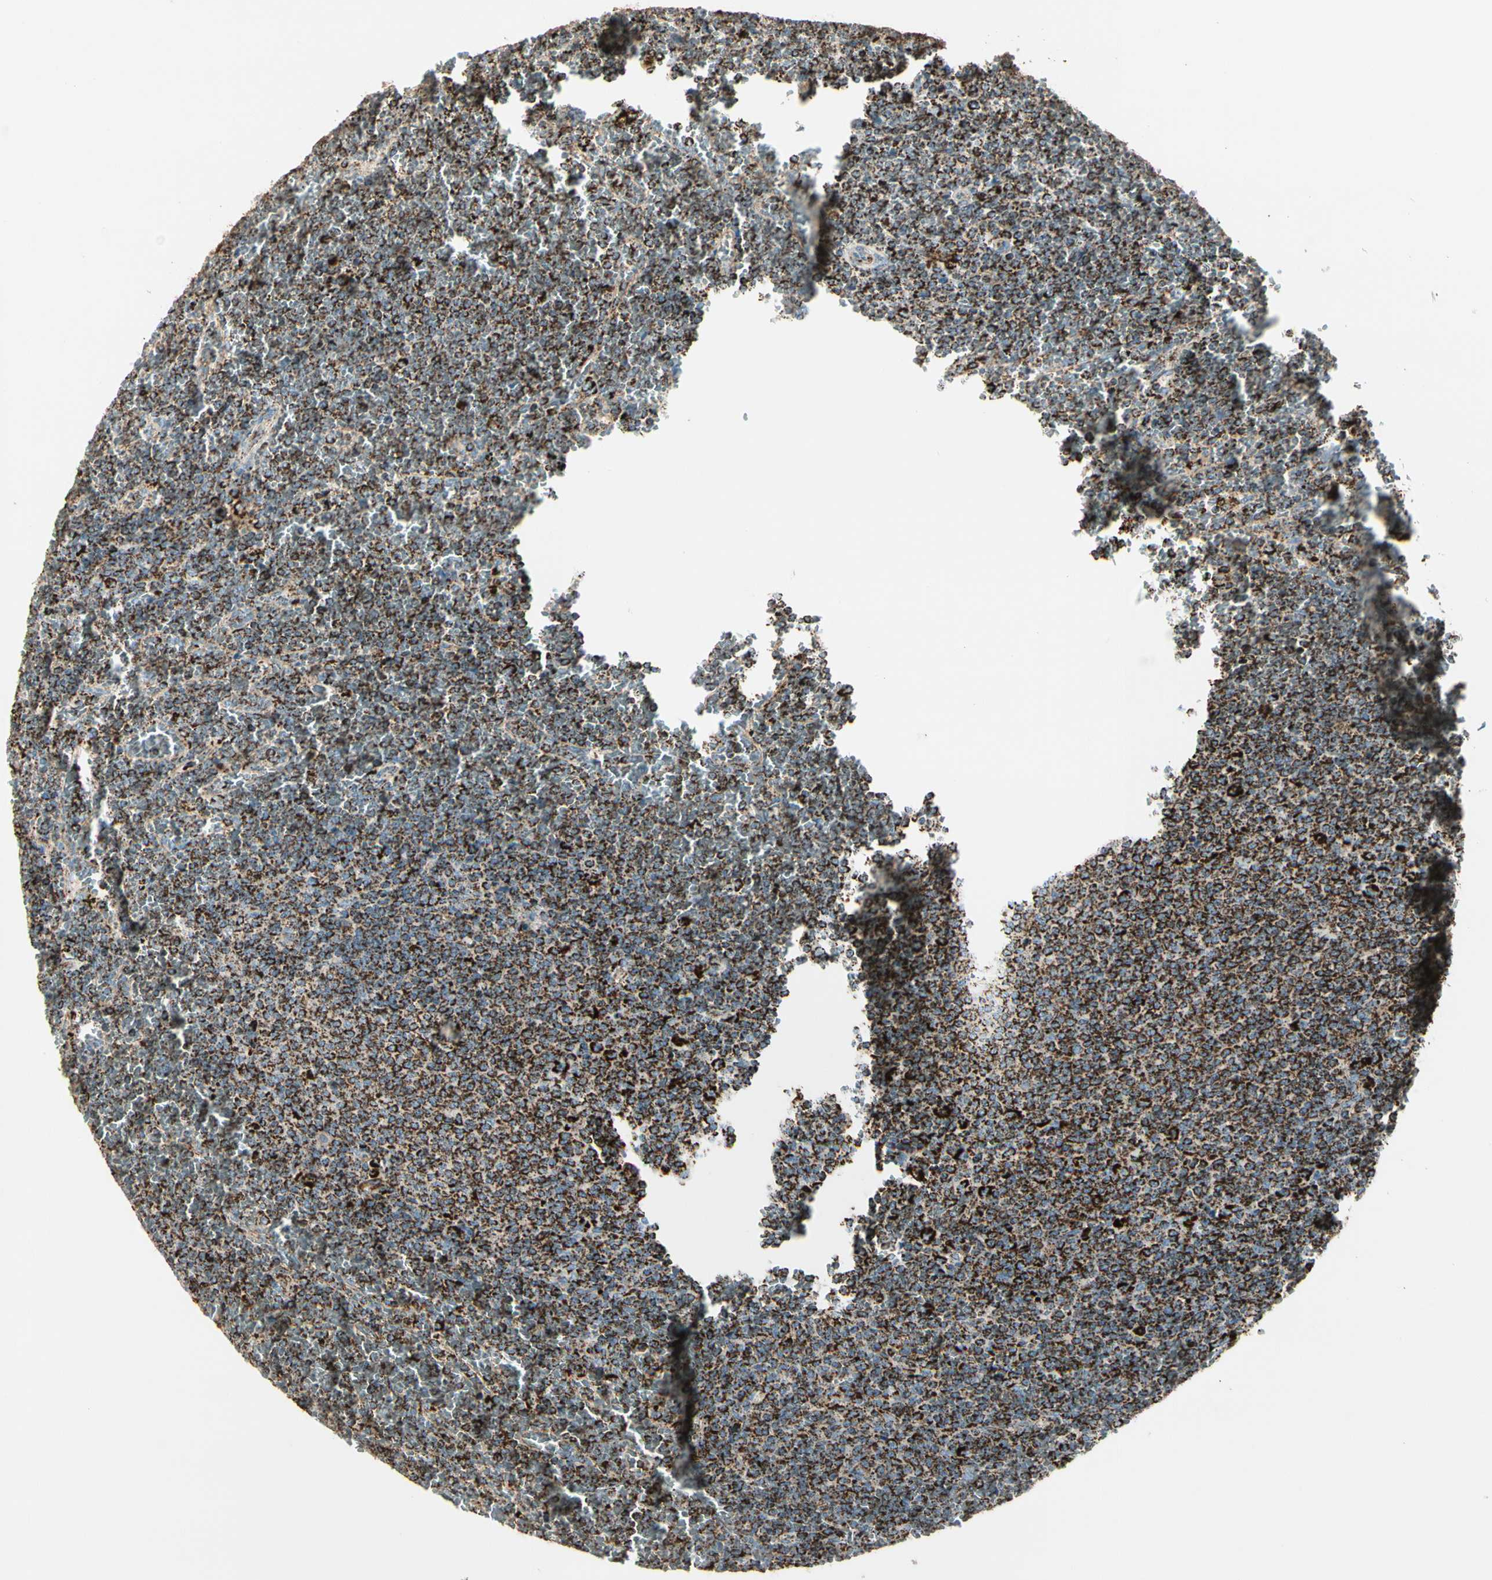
{"staining": {"intensity": "strong", "quantity": ">75%", "location": "cytoplasmic/membranous"}, "tissue": "lymphoma", "cell_type": "Tumor cells", "image_type": "cancer", "snomed": [{"axis": "morphology", "description": "Malignant lymphoma, non-Hodgkin's type, Low grade"}, {"axis": "topography", "description": "Spleen"}], "caption": "Malignant lymphoma, non-Hodgkin's type (low-grade) stained for a protein (brown) reveals strong cytoplasmic/membranous positive staining in approximately >75% of tumor cells.", "gene": "ME2", "patient": {"sex": "female", "age": 77}}